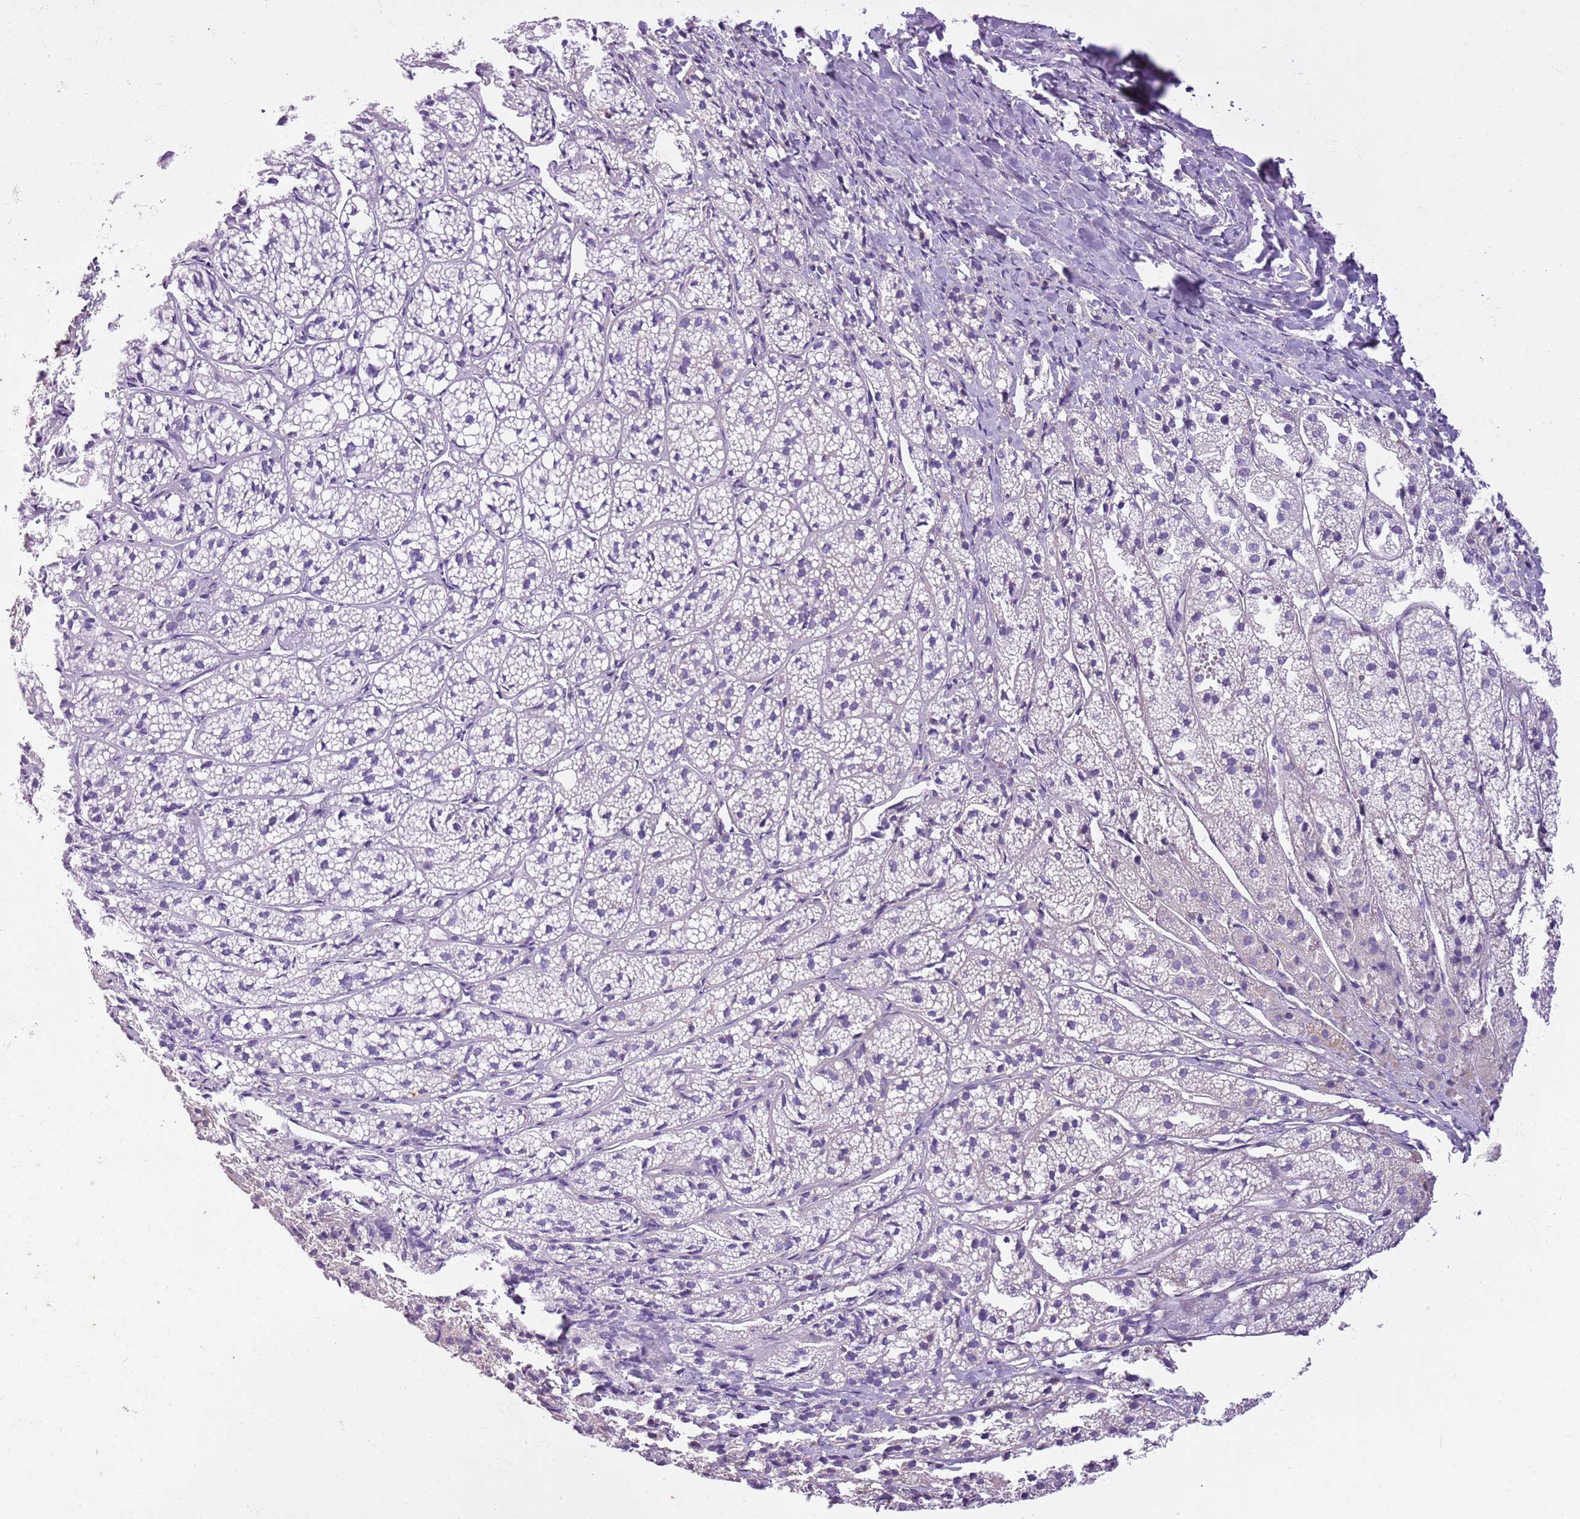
{"staining": {"intensity": "negative", "quantity": "none", "location": "none"}, "tissue": "adrenal gland", "cell_type": "Glandular cells", "image_type": "normal", "snomed": [{"axis": "morphology", "description": "Normal tissue, NOS"}, {"axis": "topography", "description": "Adrenal gland"}], "caption": "This photomicrograph is of normal adrenal gland stained with IHC to label a protein in brown with the nuclei are counter-stained blue. There is no staining in glandular cells.", "gene": "CNPPD1", "patient": {"sex": "female", "age": 44}}